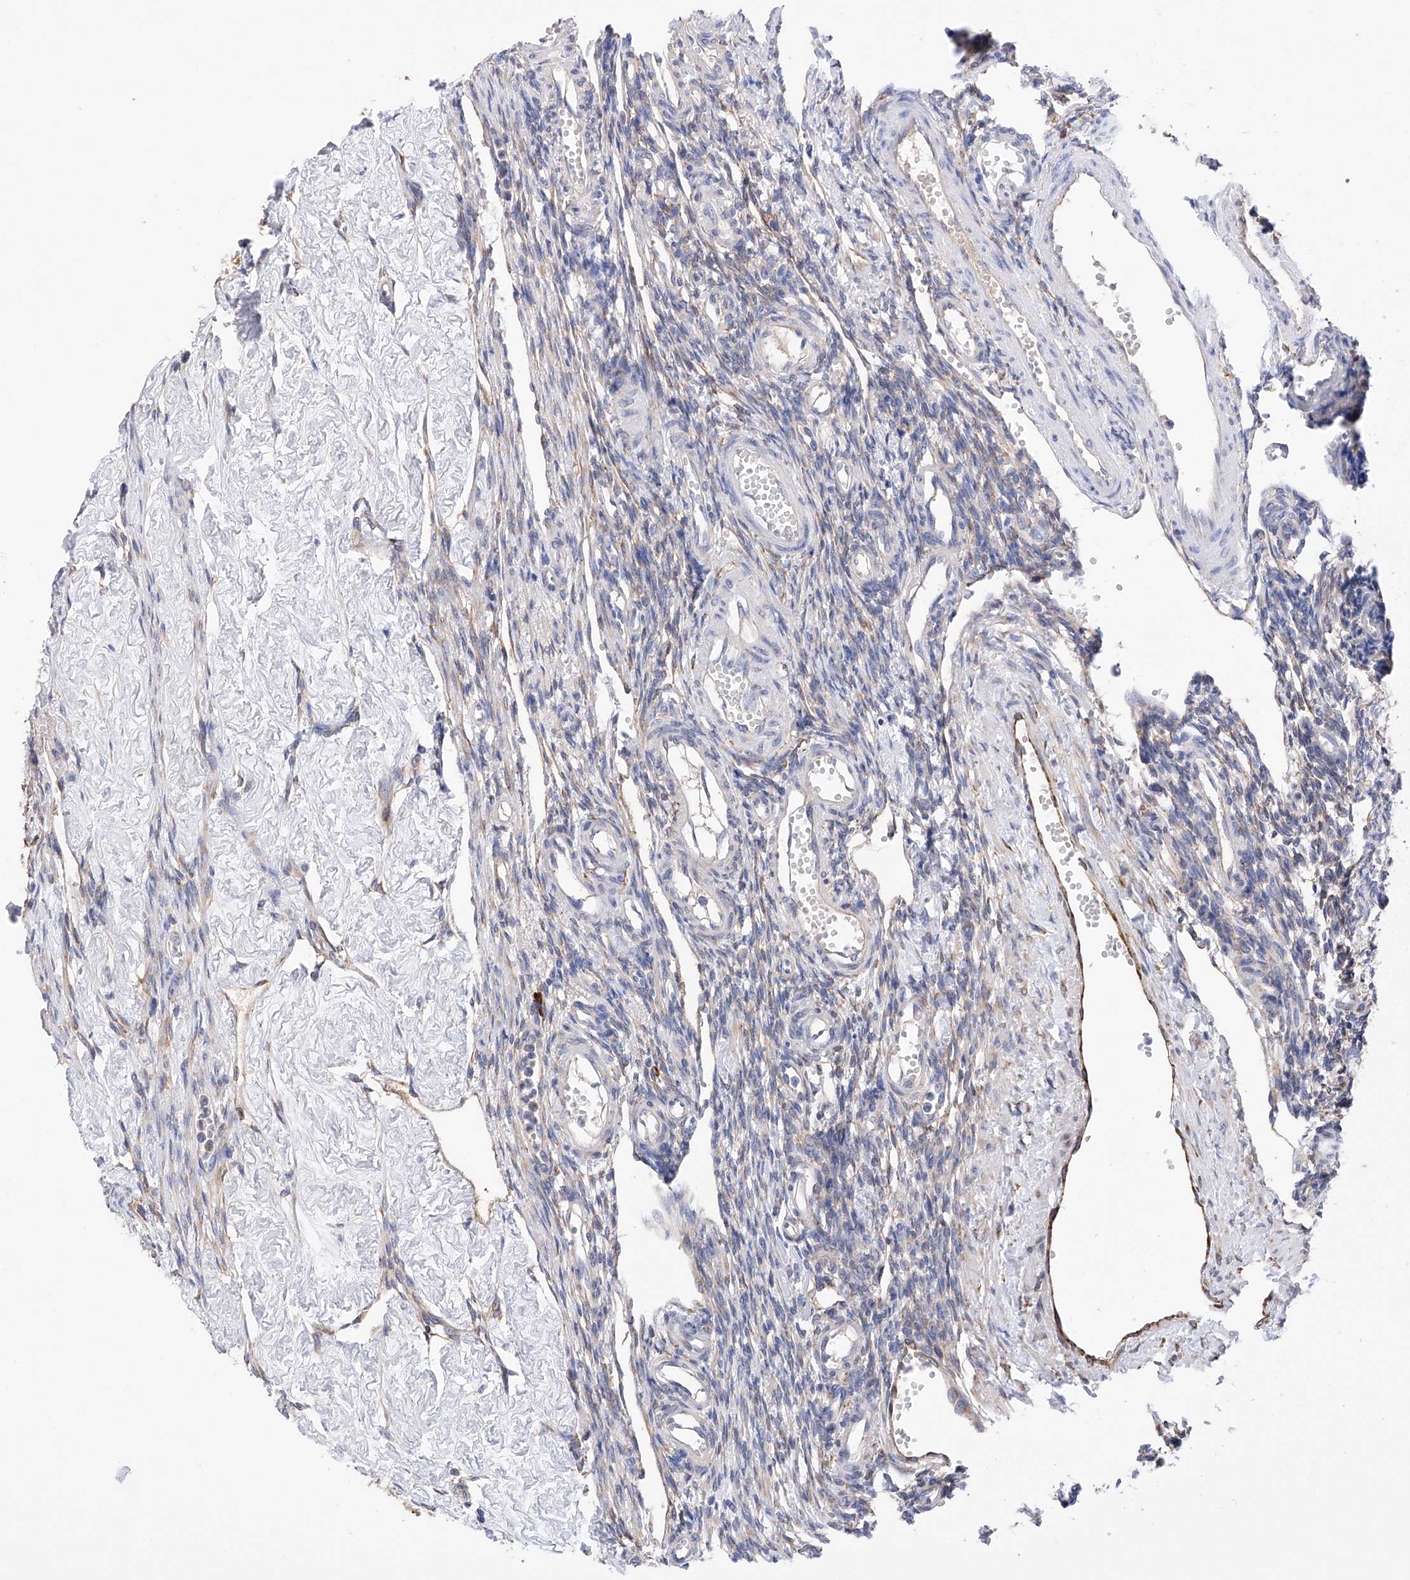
{"staining": {"intensity": "negative", "quantity": "none", "location": "none"}, "tissue": "ovary", "cell_type": "Follicle cells", "image_type": "normal", "snomed": [{"axis": "morphology", "description": "Normal tissue, NOS"}, {"axis": "morphology", "description": "Cyst, NOS"}, {"axis": "topography", "description": "Ovary"}], "caption": "Ovary was stained to show a protein in brown. There is no significant positivity in follicle cells. (IHC, brightfield microscopy, high magnification).", "gene": "PDIA5", "patient": {"sex": "female", "age": 33}}